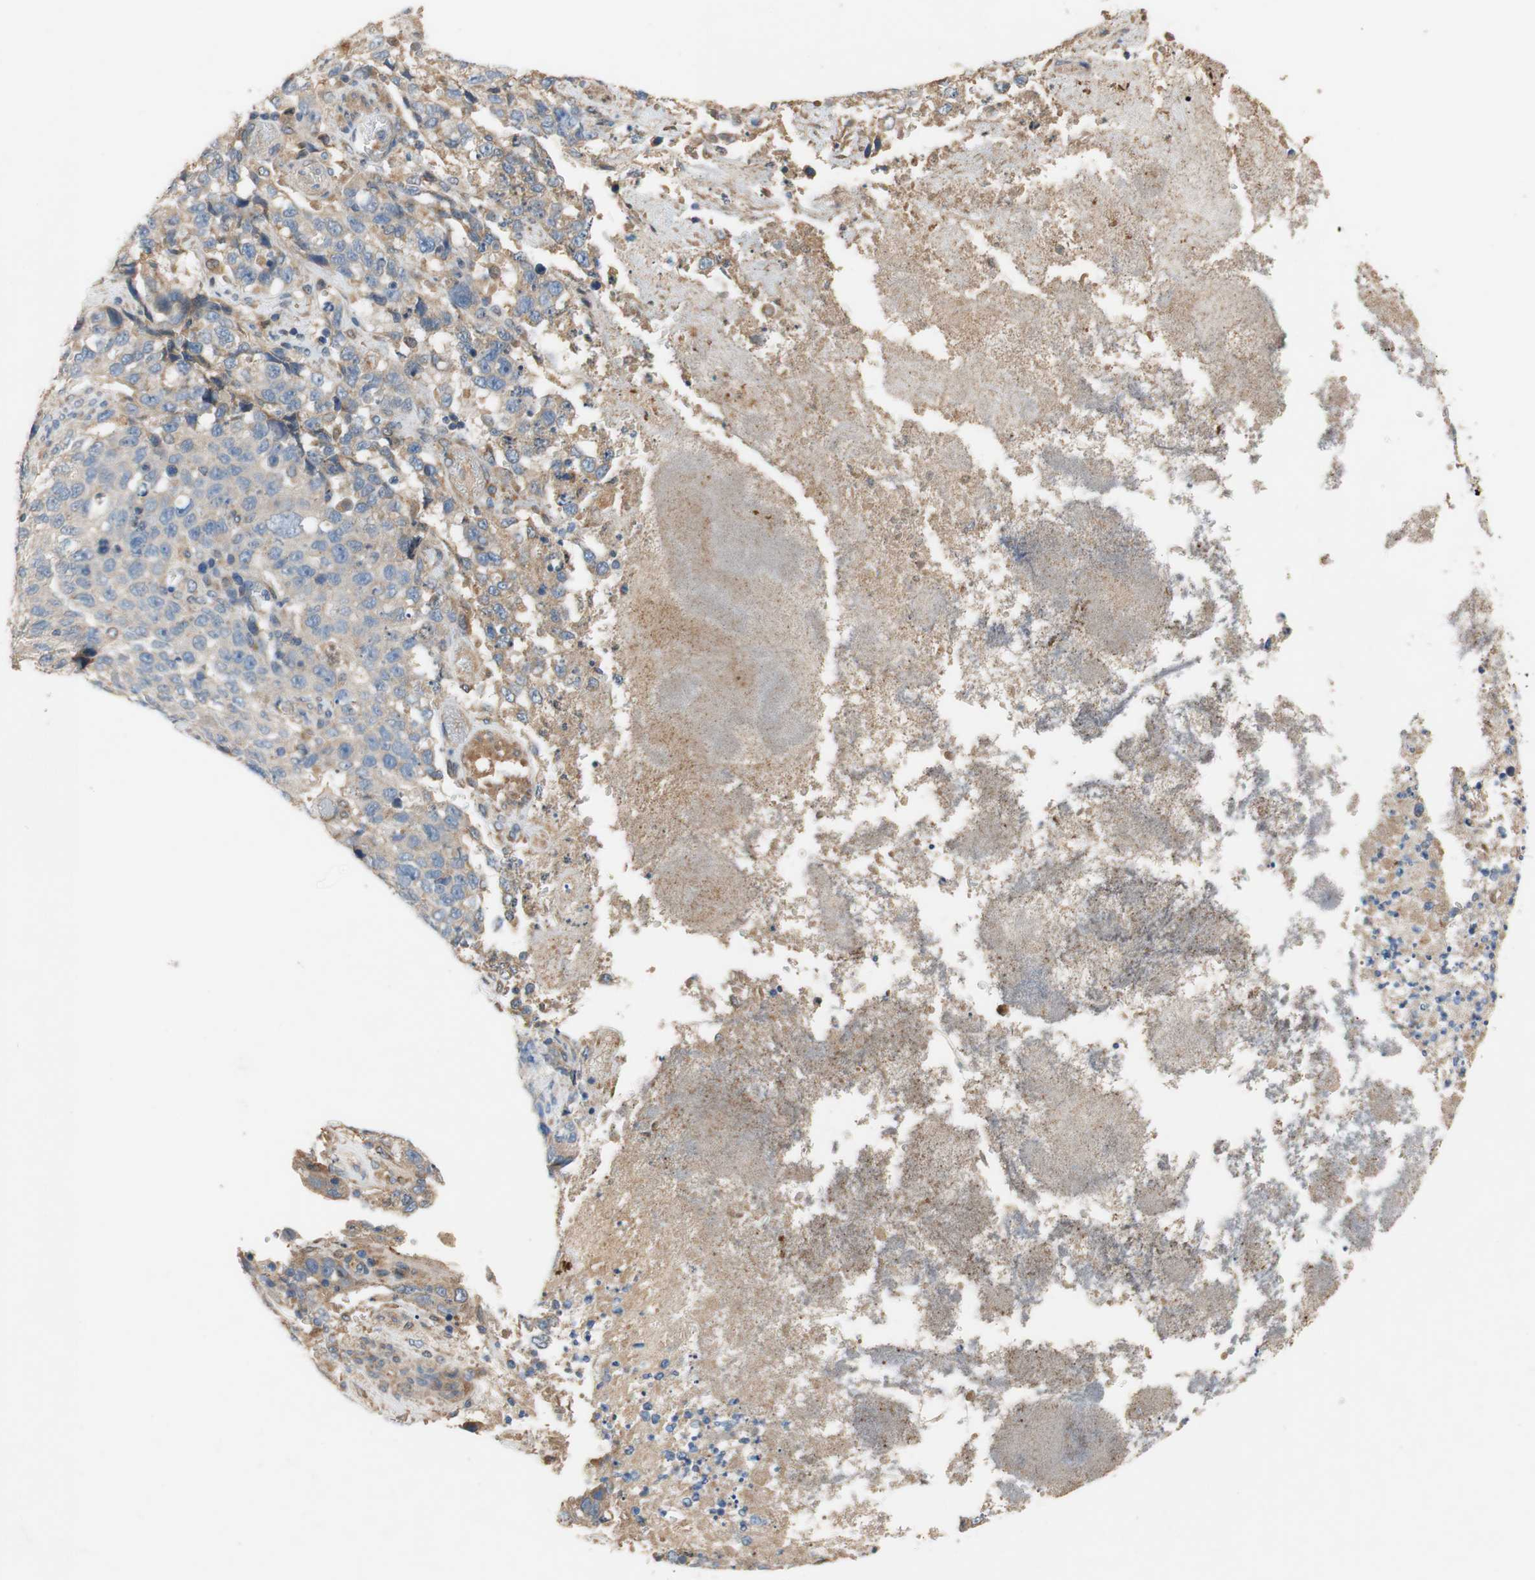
{"staining": {"intensity": "negative", "quantity": "none", "location": "none"}, "tissue": "stomach cancer", "cell_type": "Tumor cells", "image_type": "cancer", "snomed": [{"axis": "morphology", "description": "Normal tissue, NOS"}, {"axis": "morphology", "description": "Adenocarcinoma, NOS"}, {"axis": "topography", "description": "Stomach"}], "caption": "A high-resolution image shows immunohistochemistry (IHC) staining of adenocarcinoma (stomach), which demonstrates no significant expression in tumor cells.", "gene": "DKK3", "patient": {"sex": "male", "age": 48}}